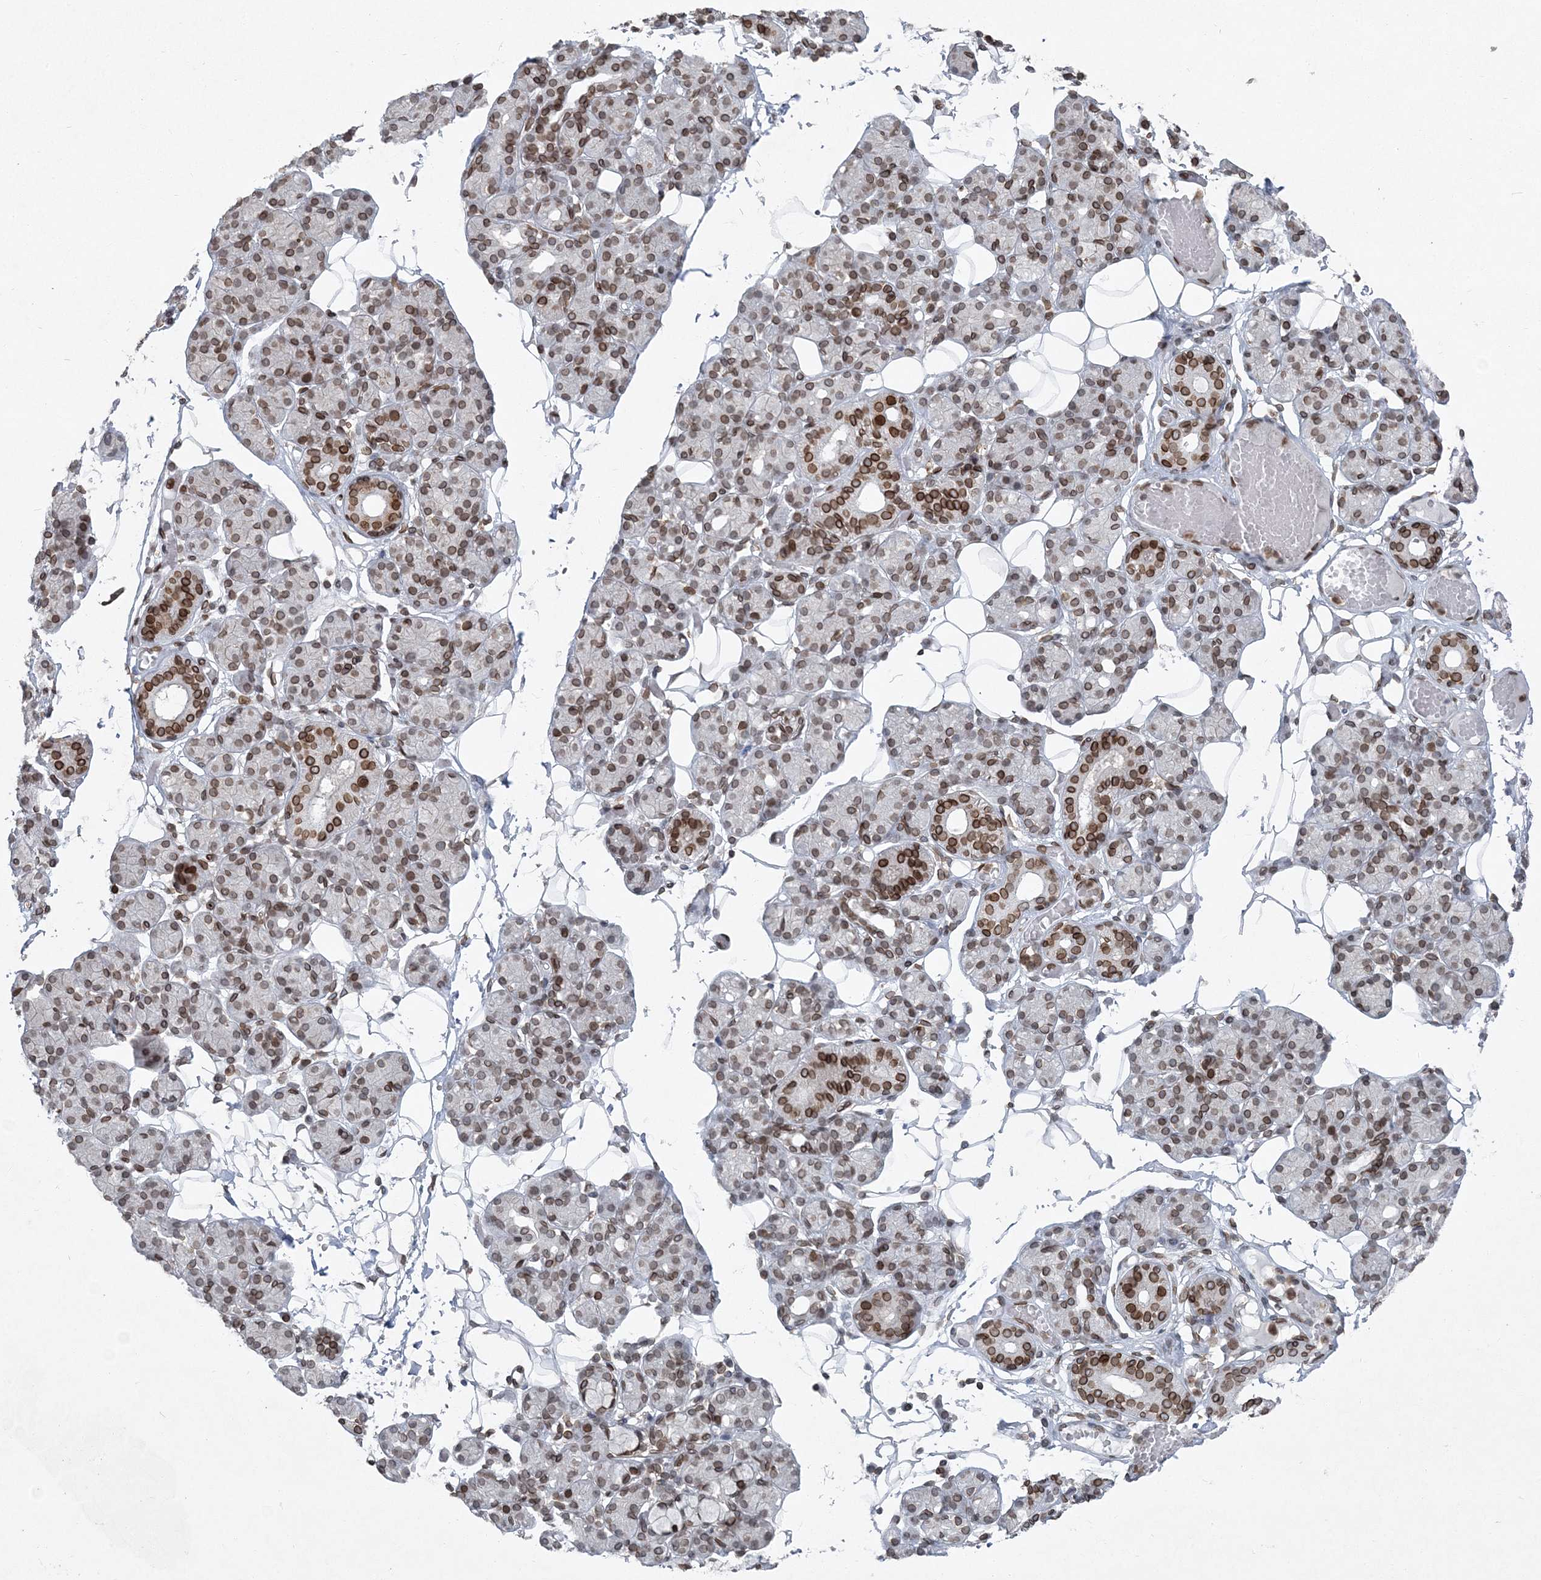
{"staining": {"intensity": "moderate", "quantity": ">75%", "location": "cytoplasmic/membranous,nuclear"}, "tissue": "salivary gland", "cell_type": "Glandular cells", "image_type": "normal", "snomed": [{"axis": "morphology", "description": "Normal tissue, NOS"}, {"axis": "topography", "description": "Salivary gland"}], "caption": "A micrograph showing moderate cytoplasmic/membranous,nuclear positivity in about >75% of glandular cells in unremarkable salivary gland, as visualized by brown immunohistochemical staining.", "gene": "GJD4", "patient": {"sex": "male", "age": 63}}